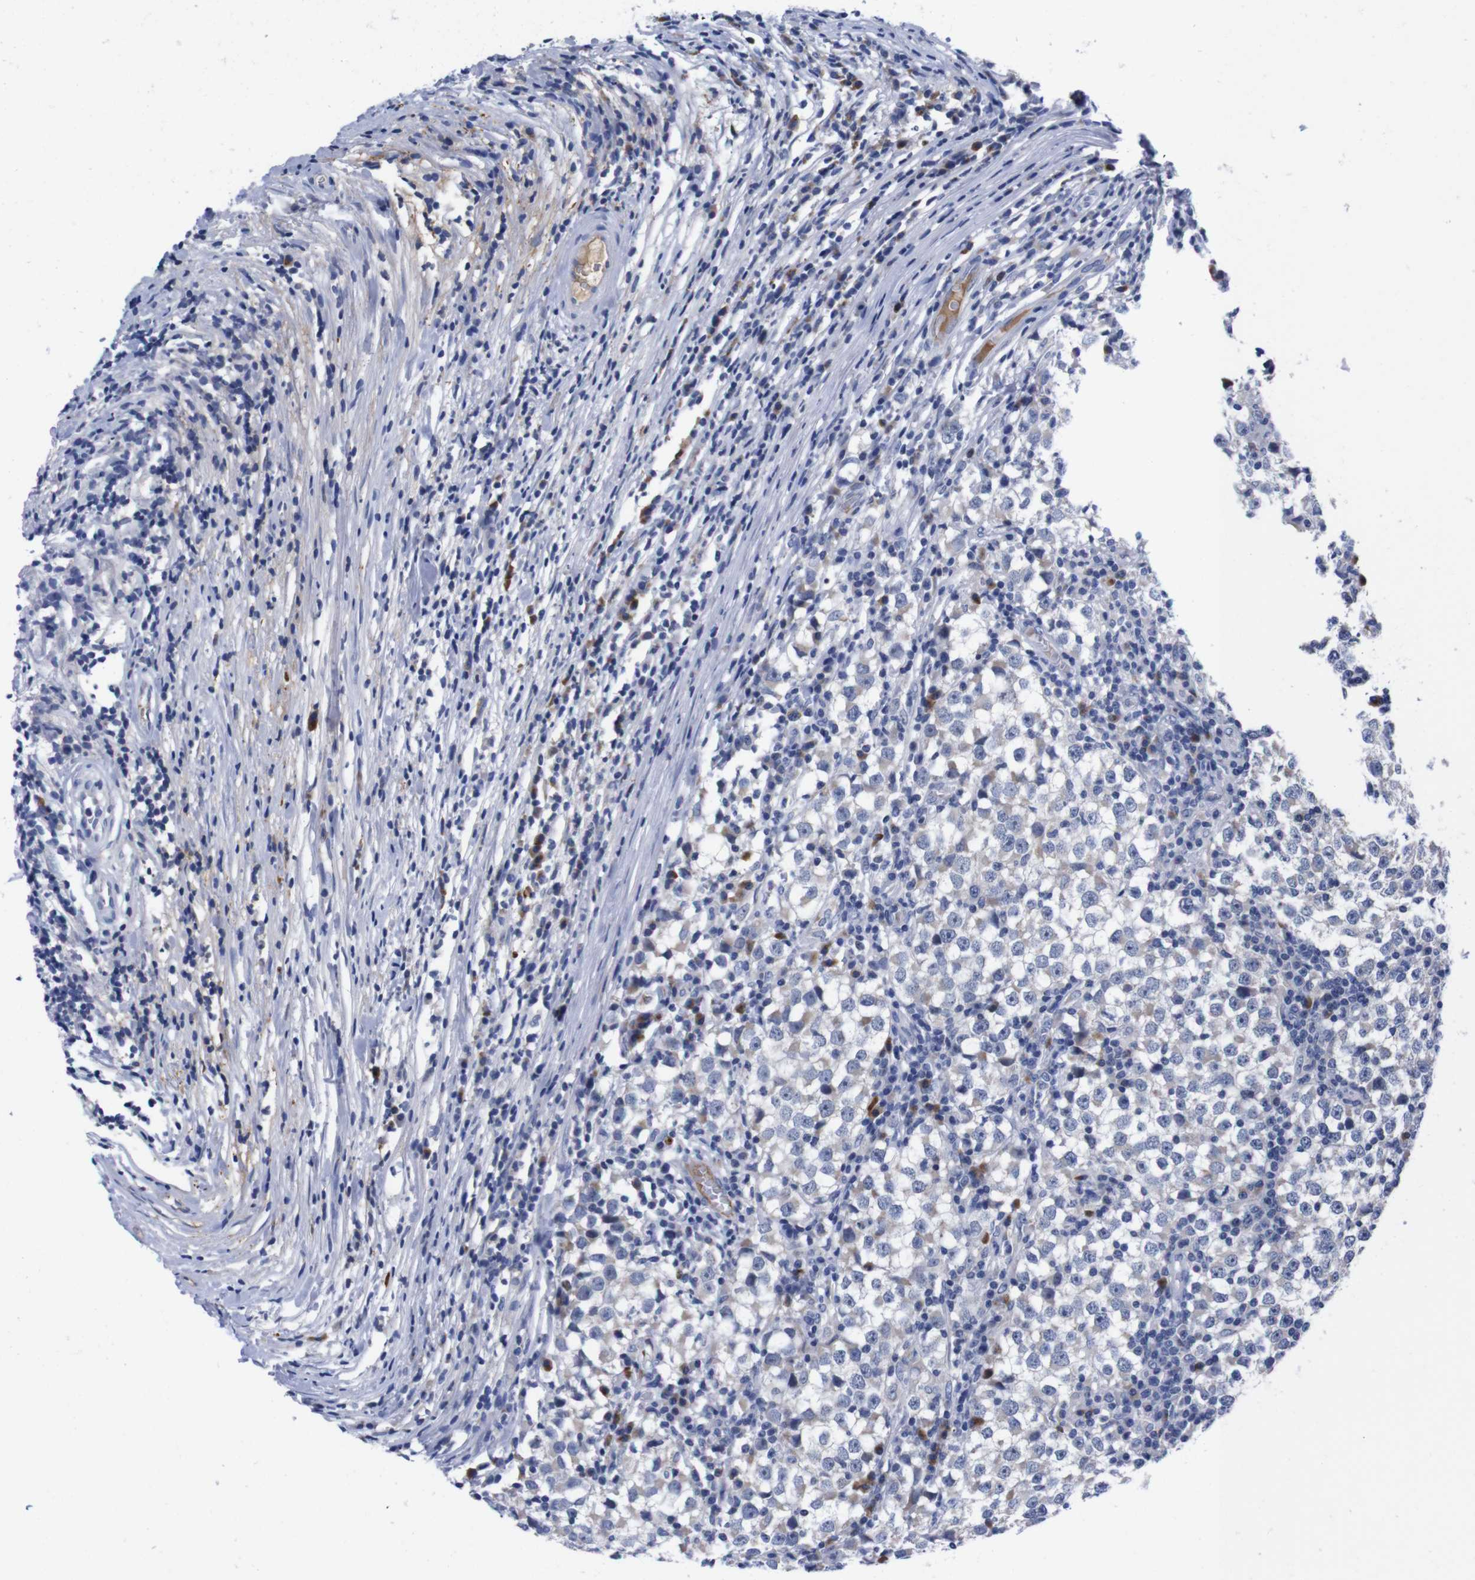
{"staining": {"intensity": "weak", "quantity": "<25%", "location": "cytoplasmic/membranous"}, "tissue": "testis cancer", "cell_type": "Tumor cells", "image_type": "cancer", "snomed": [{"axis": "morphology", "description": "Seminoma, NOS"}, {"axis": "topography", "description": "Testis"}], "caption": "High power microscopy image of an immunohistochemistry (IHC) histopathology image of testis seminoma, revealing no significant staining in tumor cells.", "gene": "FAM210A", "patient": {"sex": "male", "age": 65}}